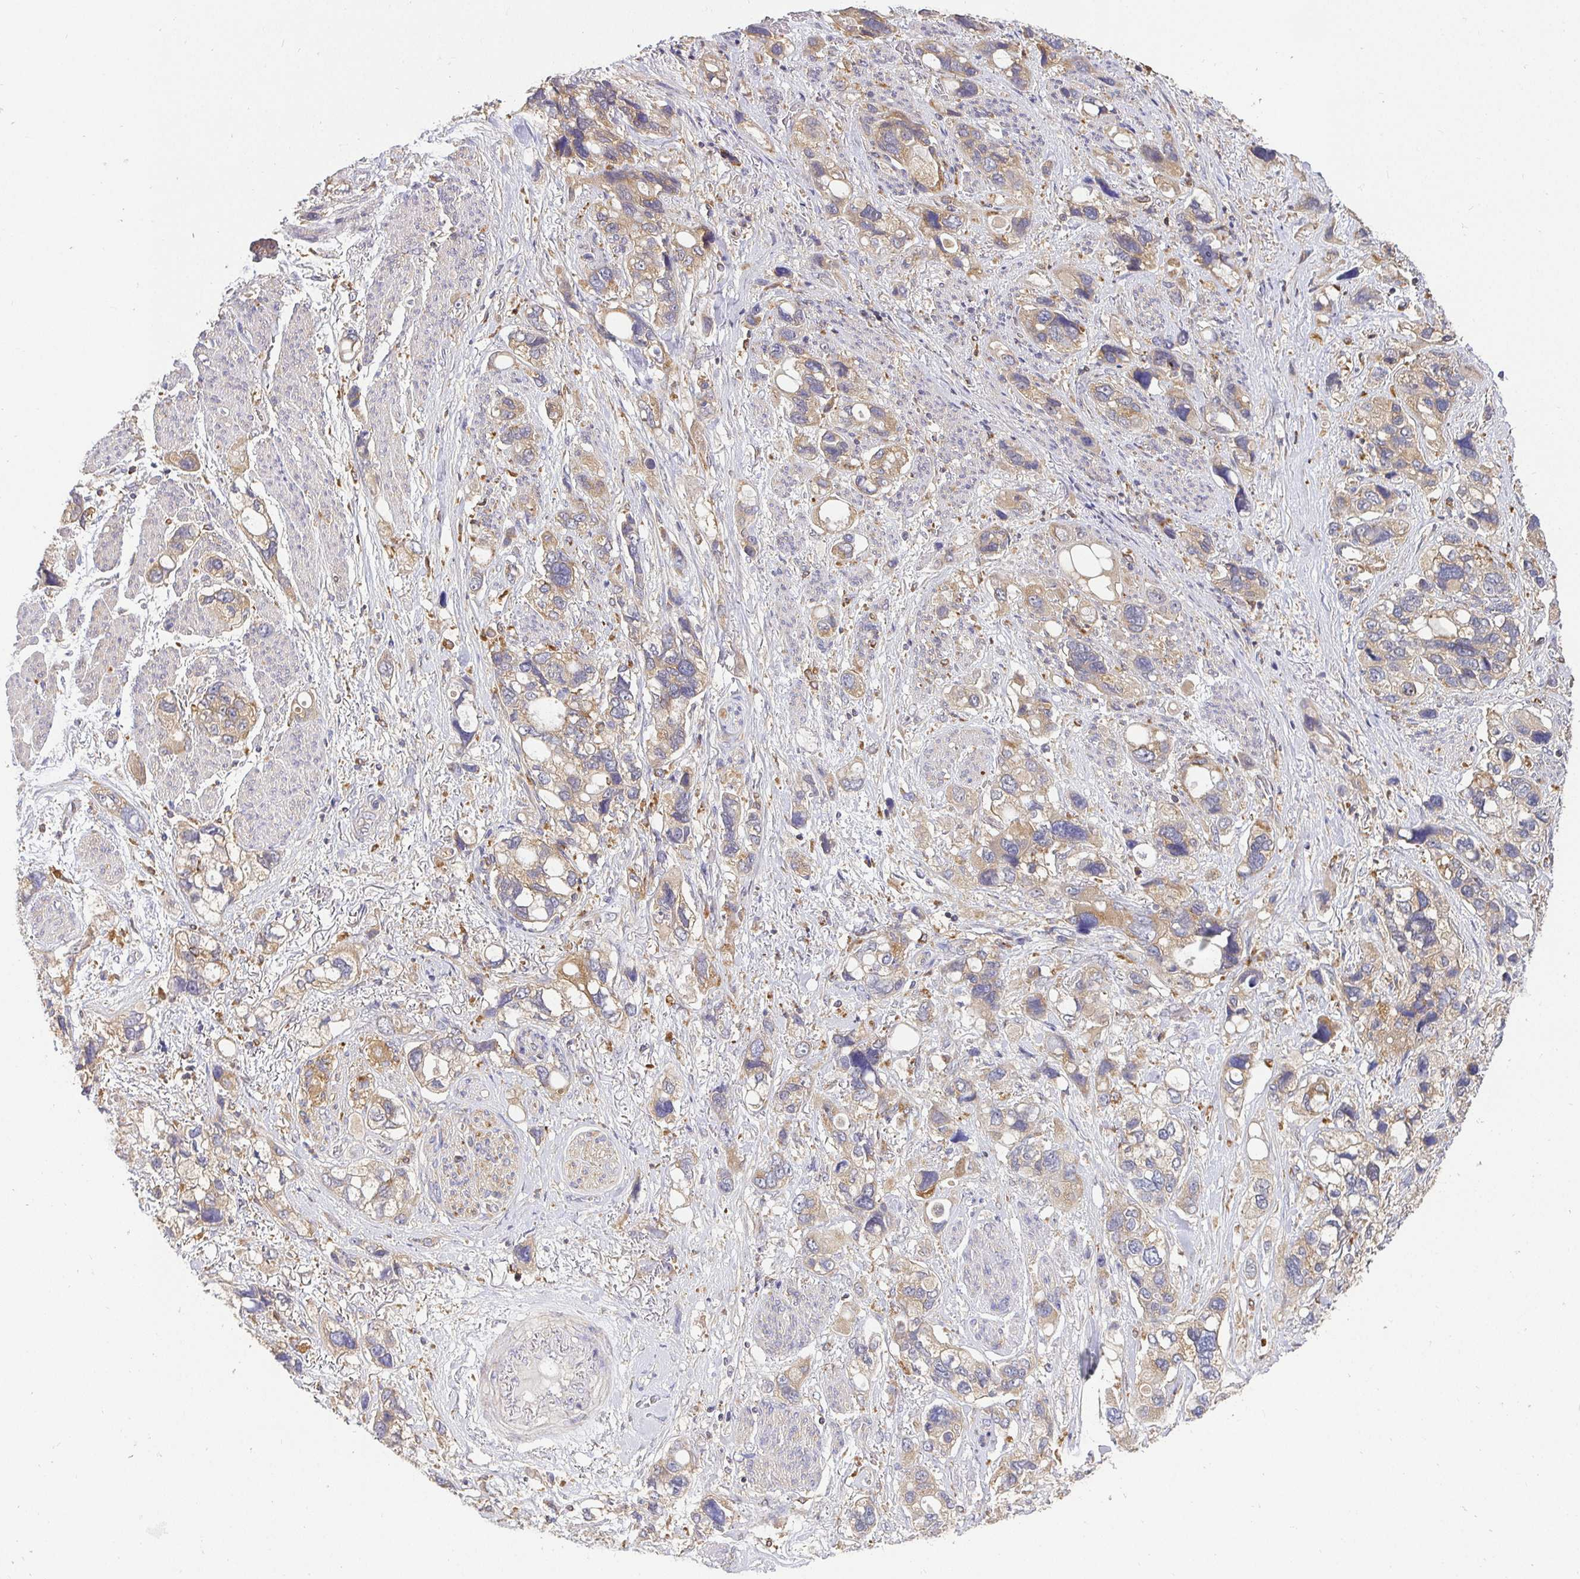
{"staining": {"intensity": "weak", "quantity": ">75%", "location": "cytoplasmic/membranous"}, "tissue": "stomach cancer", "cell_type": "Tumor cells", "image_type": "cancer", "snomed": [{"axis": "morphology", "description": "Adenocarcinoma, NOS"}, {"axis": "topography", "description": "Stomach, upper"}], "caption": "Adenocarcinoma (stomach) stained with a brown dye exhibits weak cytoplasmic/membranous positive staining in approximately >75% of tumor cells.", "gene": "ATP6V1F", "patient": {"sex": "female", "age": 81}}